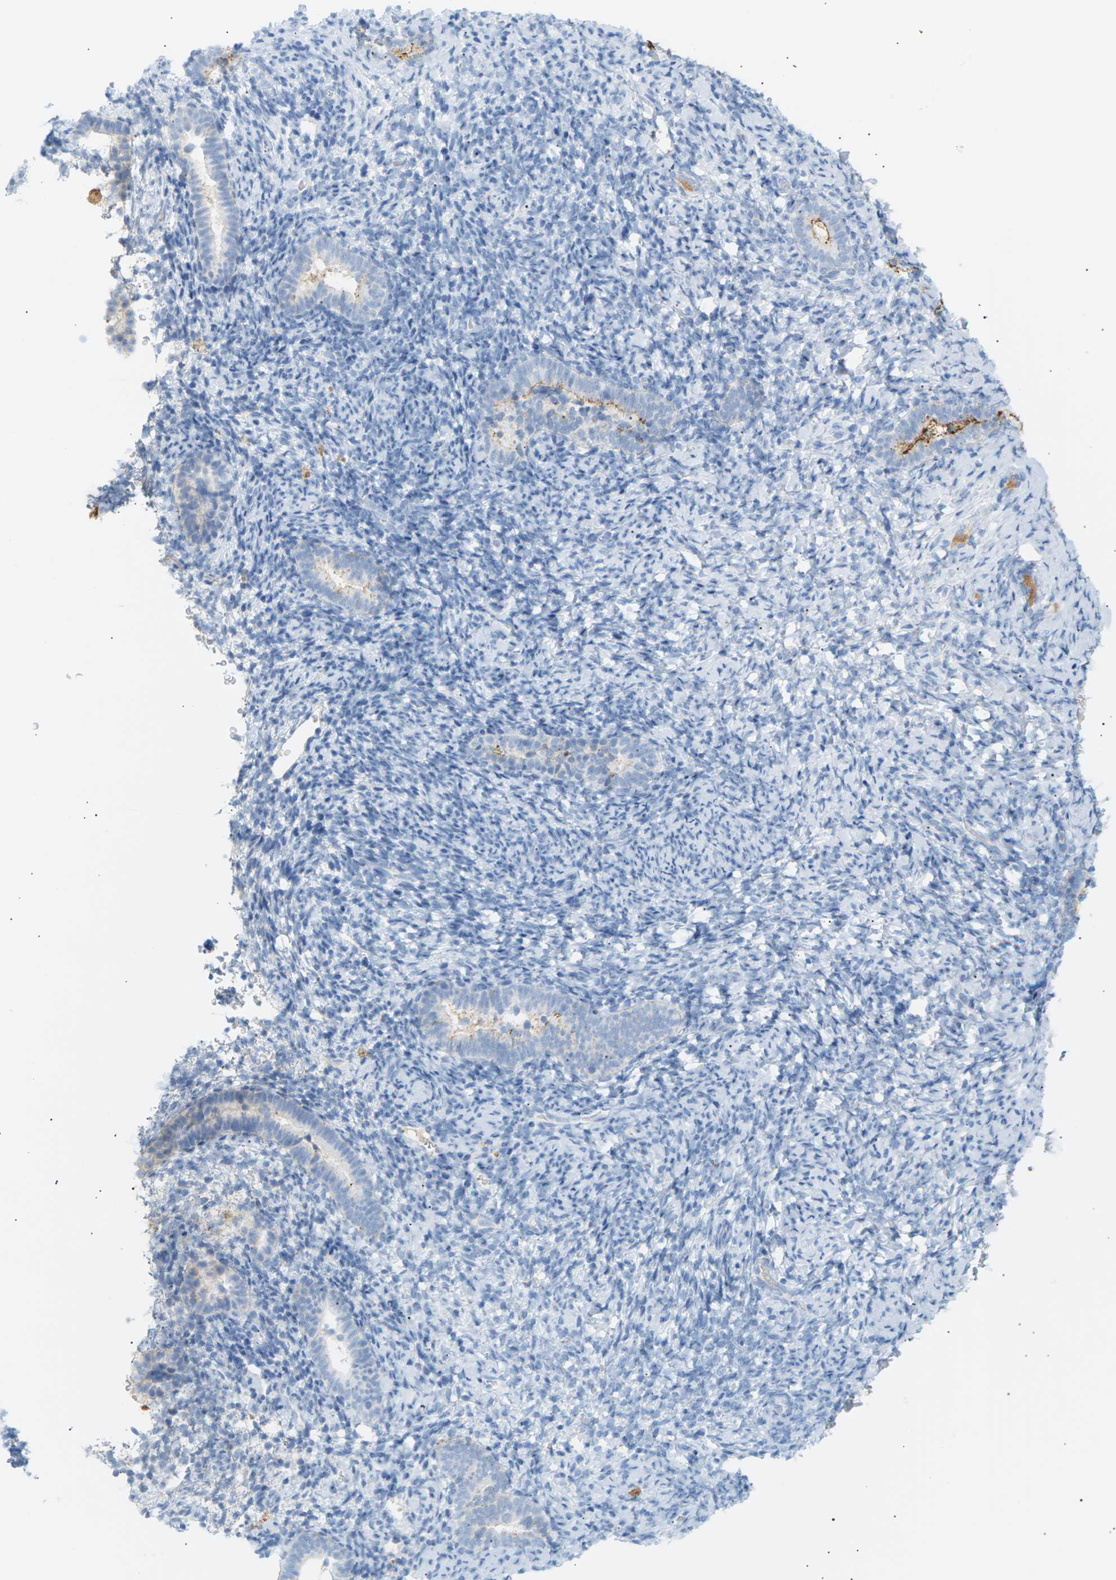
{"staining": {"intensity": "negative", "quantity": "none", "location": "none"}, "tissue": "endometrium", "cell_type": "Cells in endometrial stroma", "image_type": "normal", "snomed": [{"axis": "morphology", "description": "Normal tissue, NOS"}, {"axis": "topography", "description": "Endometrium"}], "caption": "A high-resolution image shows immunohistochemistry (IHC) staining of benign endometrium, which displays no significant positivity in cells in endometrial stroma.", "gene": "CLU", "patient": {"sex": "female", "age": 51}}